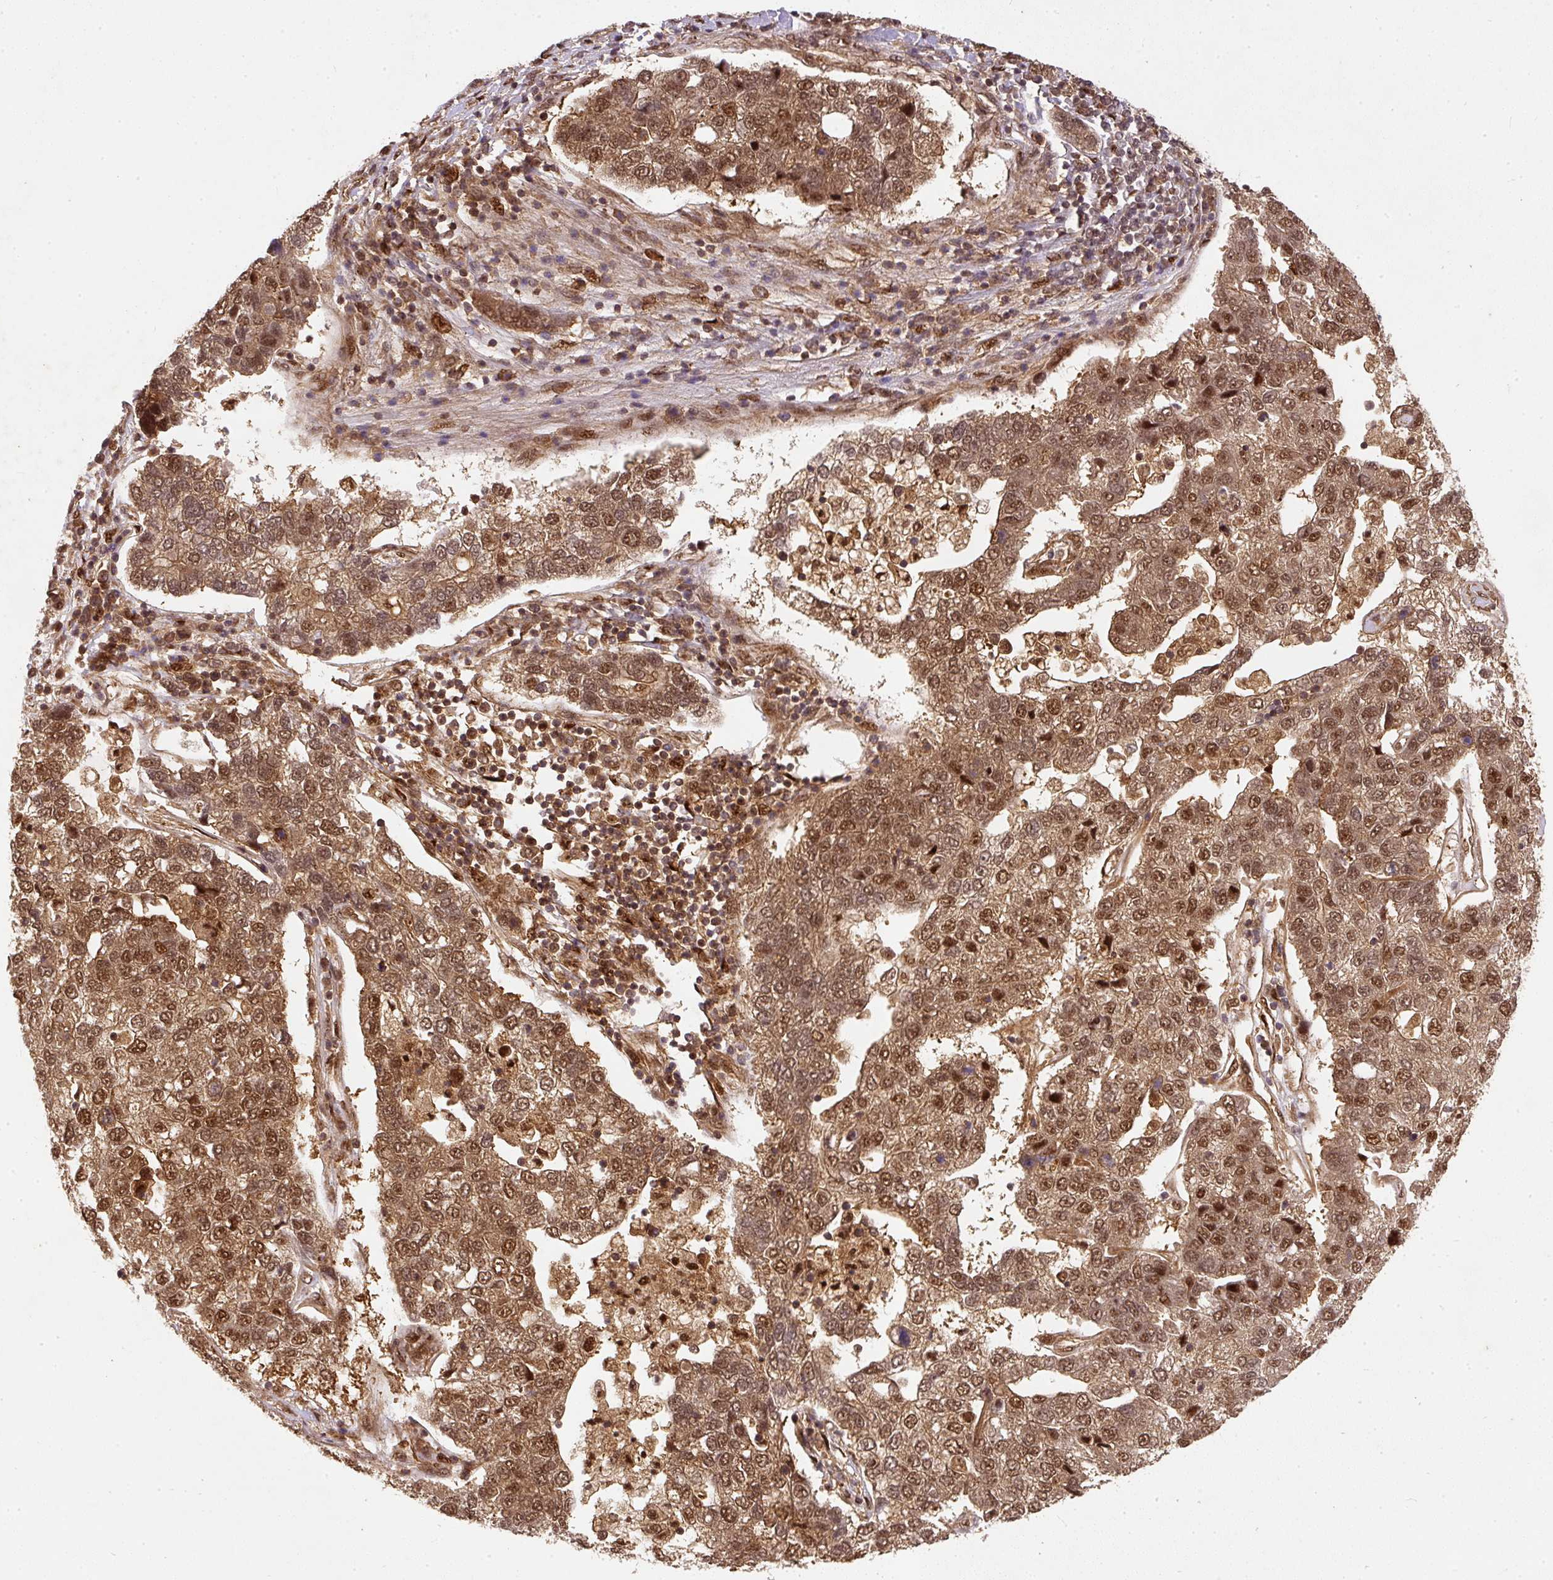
{"staining": {"intensity": "moderate", "quantity": ">75%", "location": "cytoplasmic/membranous,nuclear"}, "tissue": "pancreatic cancer", "cell_type": "Tumor cells", "image_type": "cancer", "snomed": [{"axis": "morphology", "description": "Adenocarcinoma, NOS"}, {"axis": "topography", "description": "Pancreas"}], "caption": "A photomicrograph of pancreatic cancer stained for a protein displays moderate cytoplasmic/membranous and nuclear brown staining in tumor cells.", "gene": "PSMD1", "patient": {"sex": "female", "age": 61}}